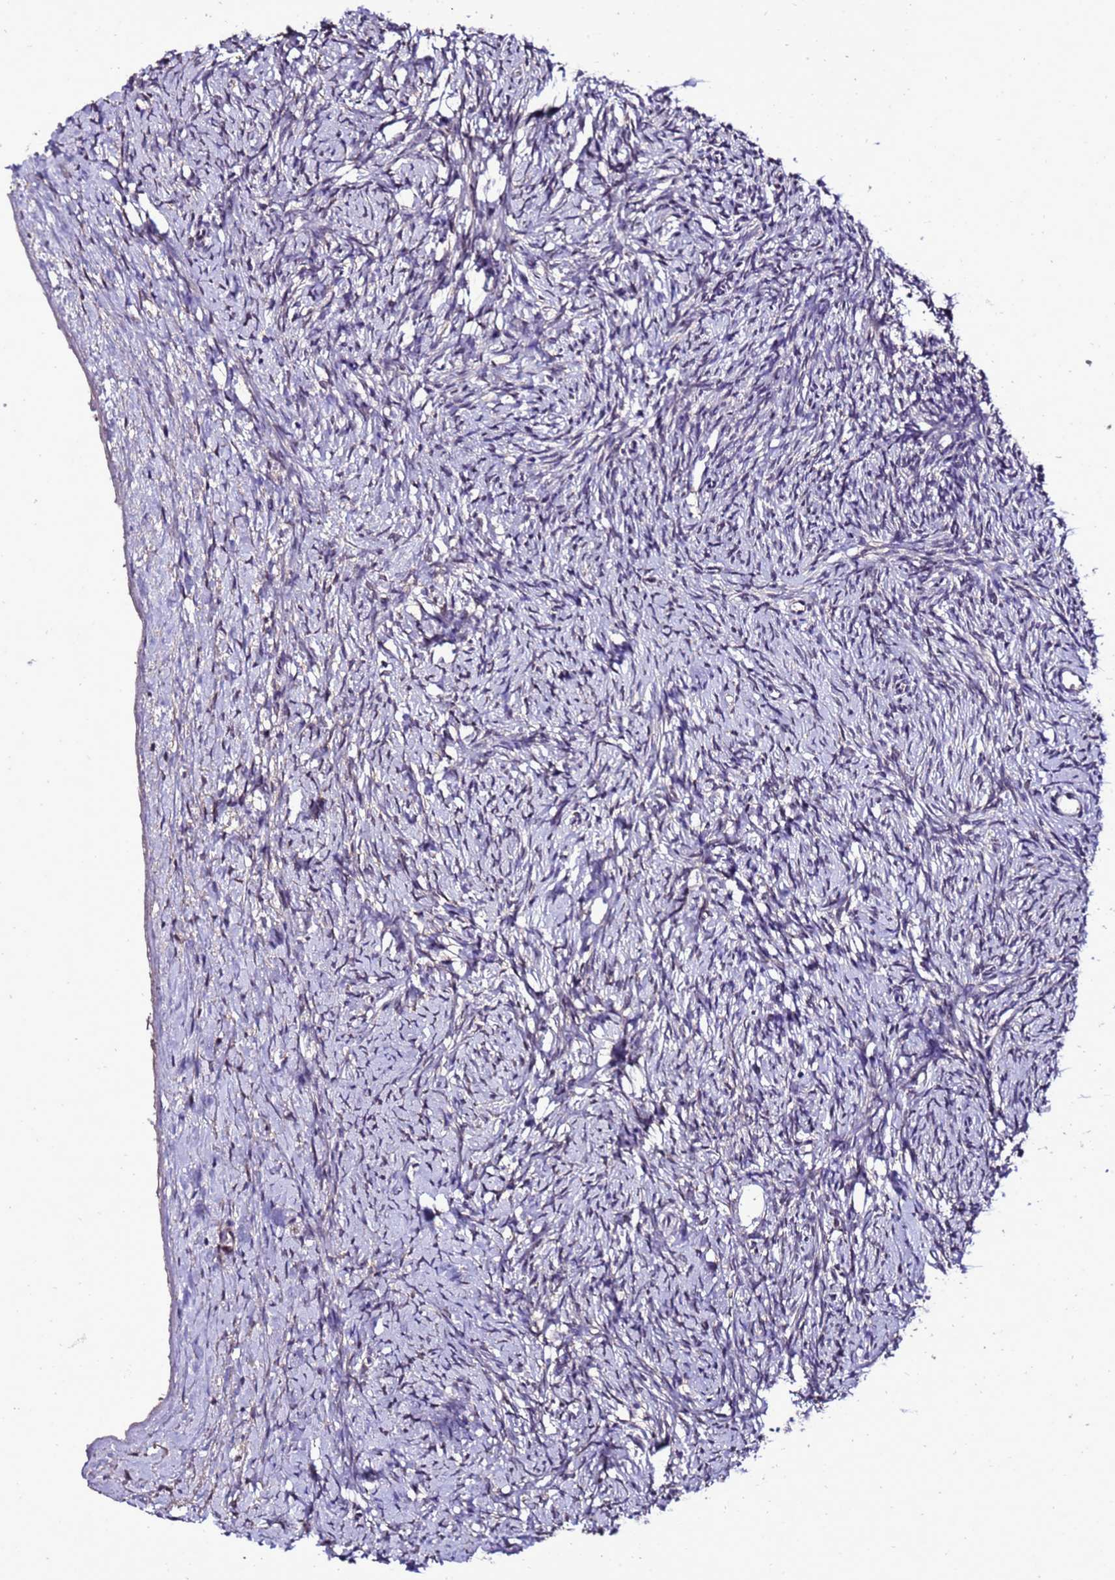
{"staining": {"intensity": "weak", "quantity": ">75%", "location": "cytoplasmic/membranous"}, "tissue": "ovary", "cell_type": "Follicle cells", "image_type": "normal", "snomed": [{"axis": "morphology", "description": "Normal tissue, NOS"}, {"axis": "morphology", "description": "Developmental malformation"}, {"axis": "topography", "description": "Ovary"}], "caption": "DAB immunohistochemical staining of benign ovary demonstrates weak cytoplasmic/membranous protein expression in about >75% of follicle cells.", "gene": "ZNF329", "patient": {"sex": "female", "age": 39}}